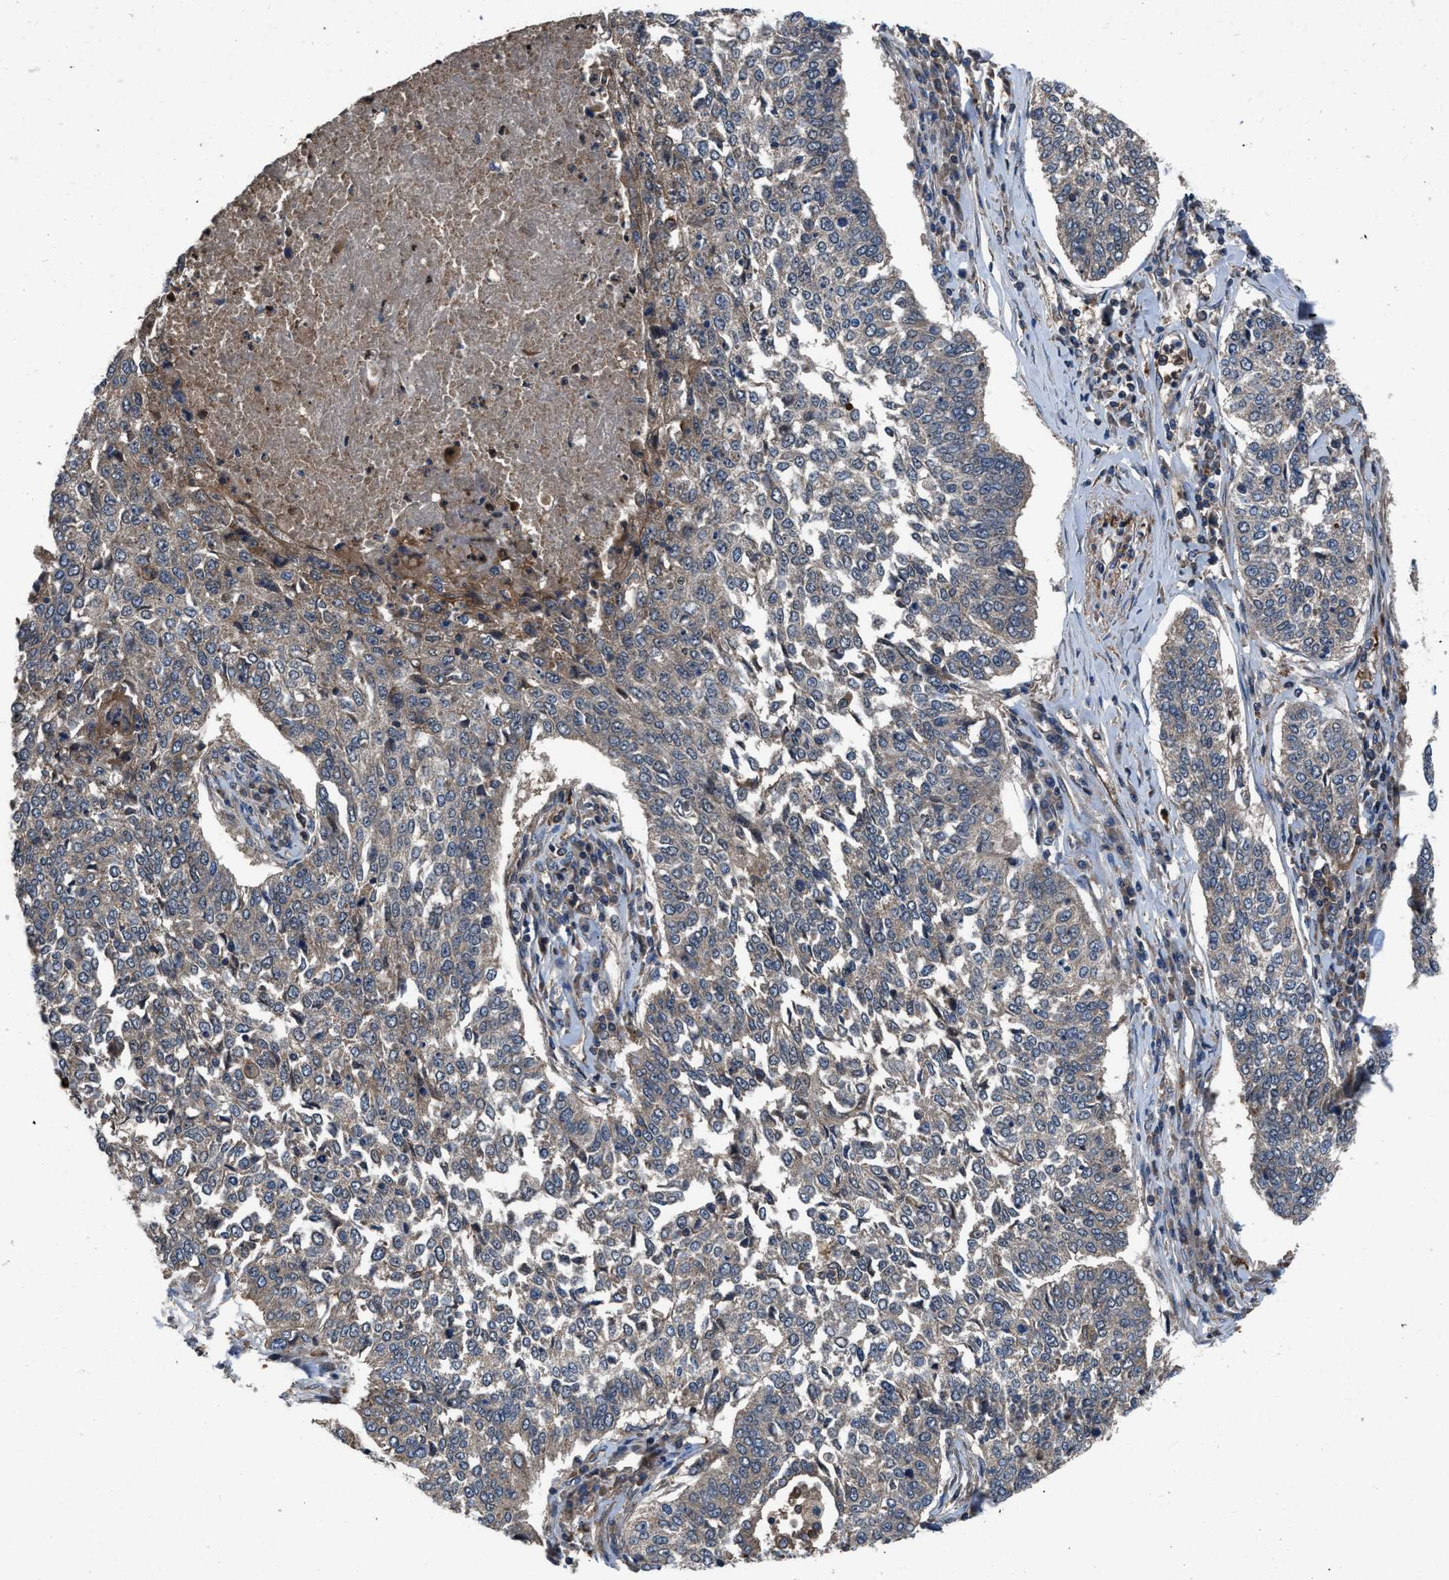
{"staining": {"intensity": "weak", "quantity": ">75%", "location": "cytoplasmic/membranous"}, "tissue": "lung cancer", "cell_type": "Tumor cells", "image_type": "cancer", "snomed": [{"axis": "morphology", "description": "Normal tissue, NOS"}, {"axis": "morphology", "description": "Squamous cell carcinoma, NOS"}, {"axis": "topography", "description": "Cartilage tissue"}, {"axis": "topography", "description": "Bronchus"}, {"axis": "topography", "description": "Lung"}], "caption": "Brown immunohistochemical staining in human lung squamous cell carcinoma exhibits weak cytoplasmic/membranous staining in approximately >75% of tumor cells.", "gene": "USP25", "patient": {"sex": "female", "age": 49}}